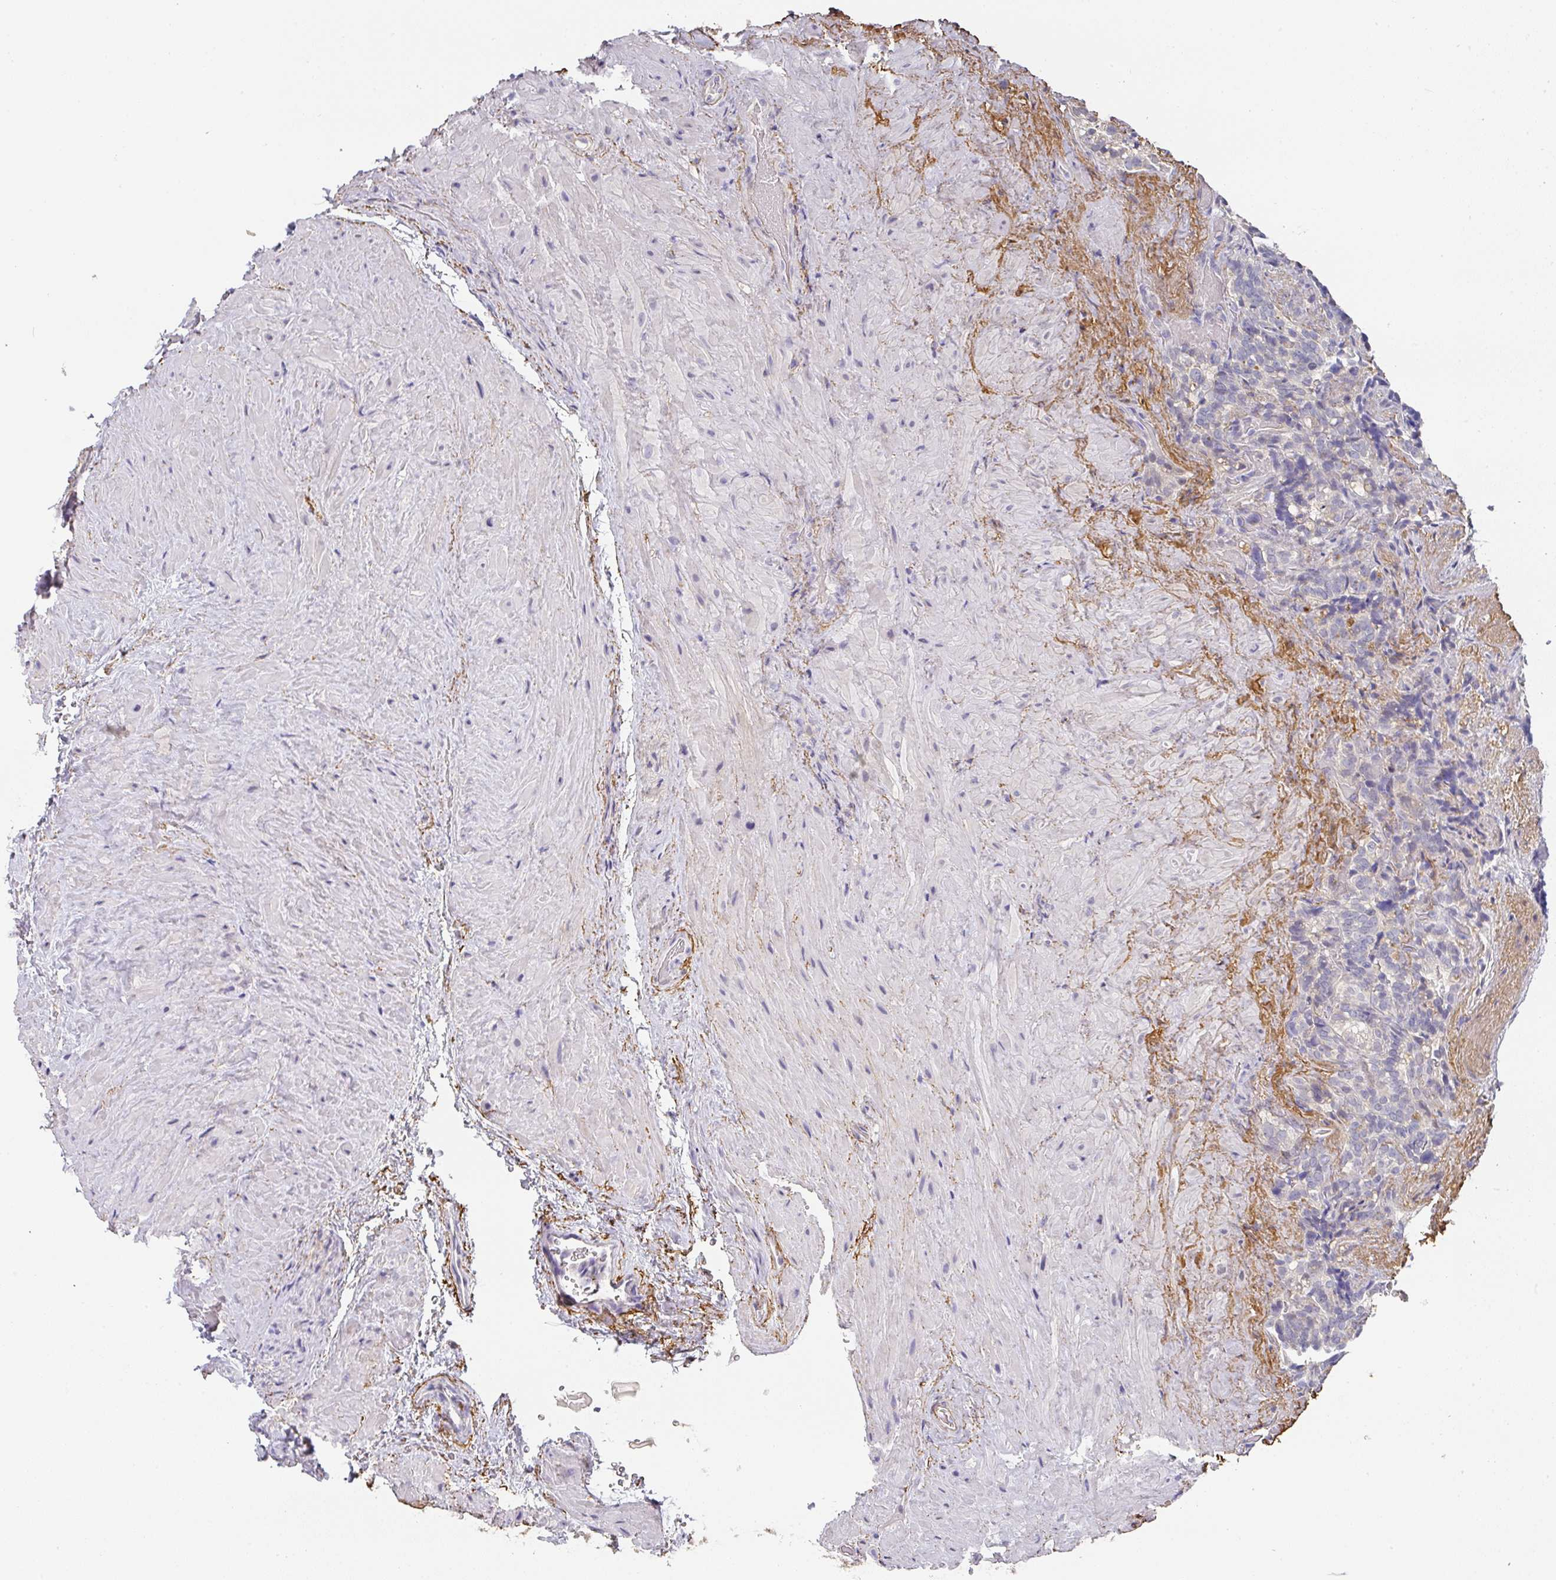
{"staining": {"intensity": "negative", "quantity": "none", "location": "none"}, "tissue": "seminal vesicle", "cell_type": "Glandular cells", "image_type": "normal", "snomed": [{"axis": "morphology", "description": "Normal tissue, NOS"}, {"axis": "topography", "description": "Seminal veicle"}], "caption": "DAB (3,3'-diaminobenzidine) immunohistochemical staining of normal human seminal vesicle reveals no significant staining in glandular cells. (DAB immunohistochemistry (IHC), high magnification).", "gene": "FOXN4", "patient": {"sex": "male", "age": 62}}